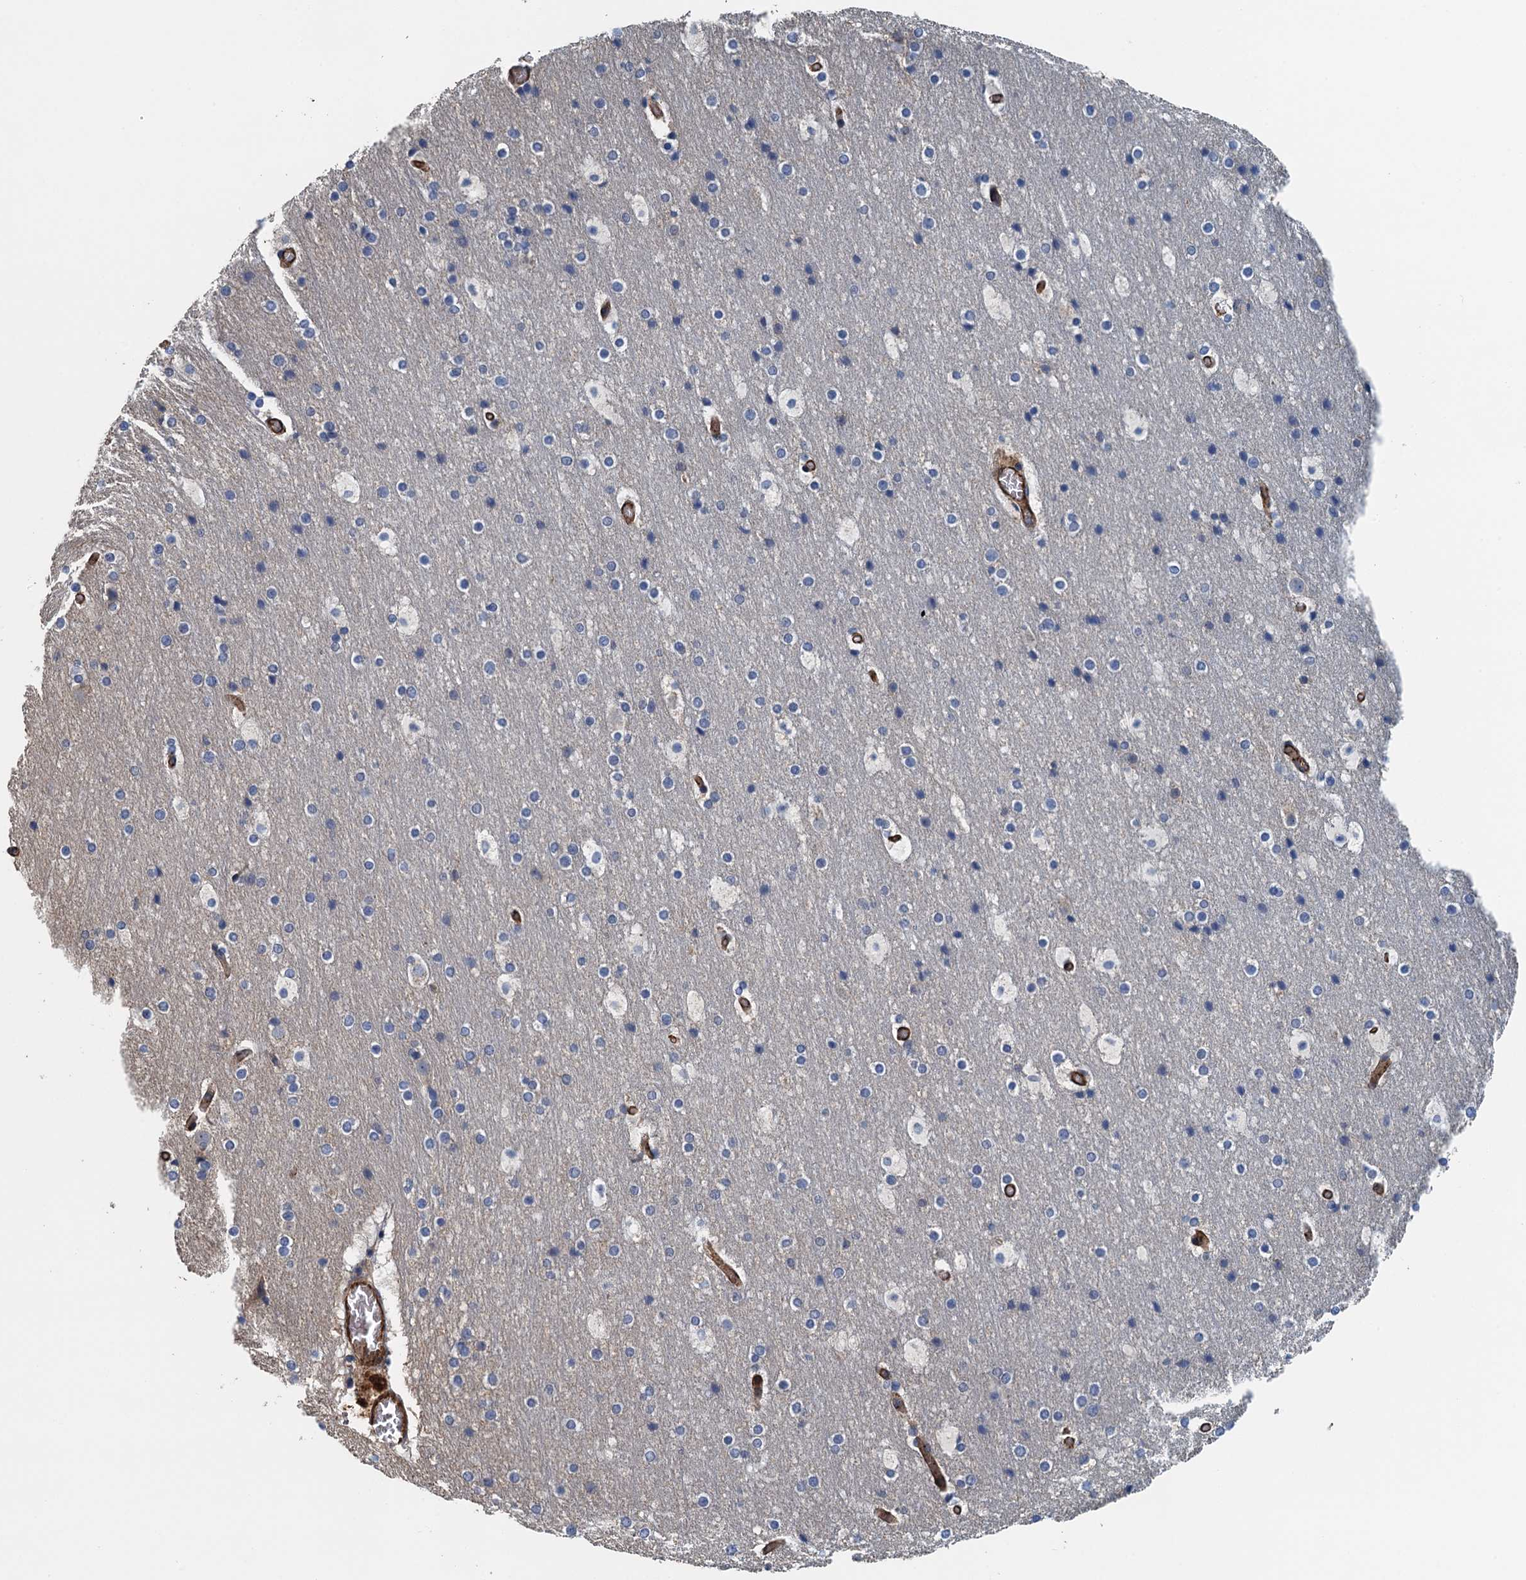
{"staining": {"intensity": "strong", "quantity": ">75%", "location": "cytoplasmic/membranous"}, "tissue": "cerebral cortex", "cell_type": "Endothelial cells", "image_type": "normal", "snomed": [{"axis": "morphology", "description": "Normal tissue, NOS"}, {"axis": "topography", "description": "Cerebral cortex"}], "caption": "High-power microscopy captured an immunohistochemistry (IHC) image of benign cerebral cortex, revealing strong cytoplasmic/membranous positivity in about >75% of endothelial cells. The protein is stained brown, and the nuclei are stained in blue (DAB (3,3'-diaminobenzidine) IHC with brightfield microscopy, high magnification).", "gene": "PPP1R14D", "patient": {"sex": "male", "age": 57}}